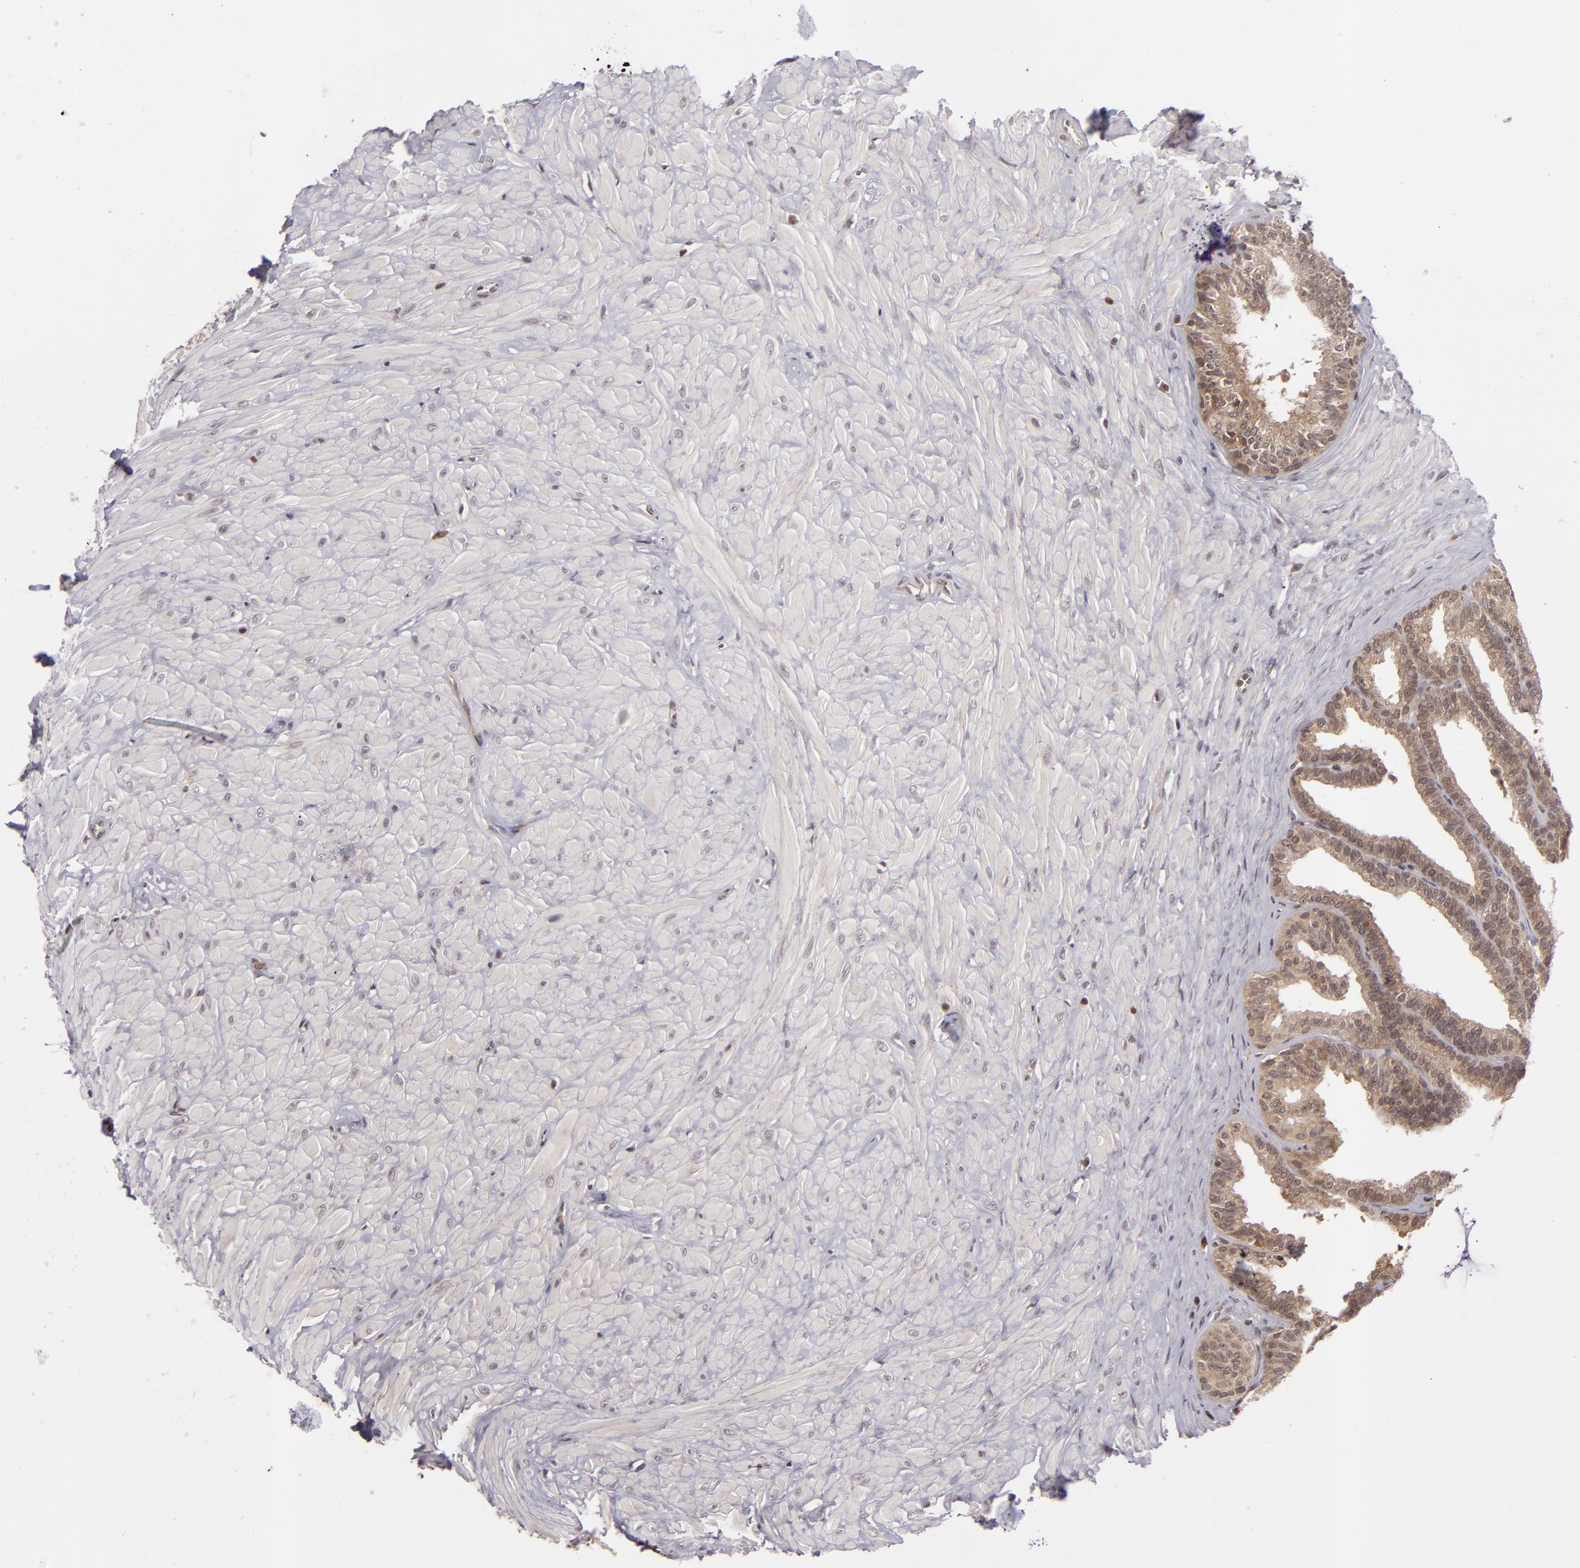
{"staining": {"intensity": "moderate", "quantity": ">75%", "location": "cytoplasmic/membranous"}, "tissue": "seminal vesicle", "cell_type": "Glandular cells", "image_type": "normal", "snomed": [{"axis": "morphology", "description": "Normal tissue, NOS"}, {"axis": "topography", "description": "Seminal veicle"}], "caption": "Immunohistochemical staining of normal human seminal vesicle reveals moderate cytoplasmic/membranous protein positivity in approximately >75% of glandular cells.", "gene": "ZBTB33", "patient": {"sex": "male", "age": 26}}